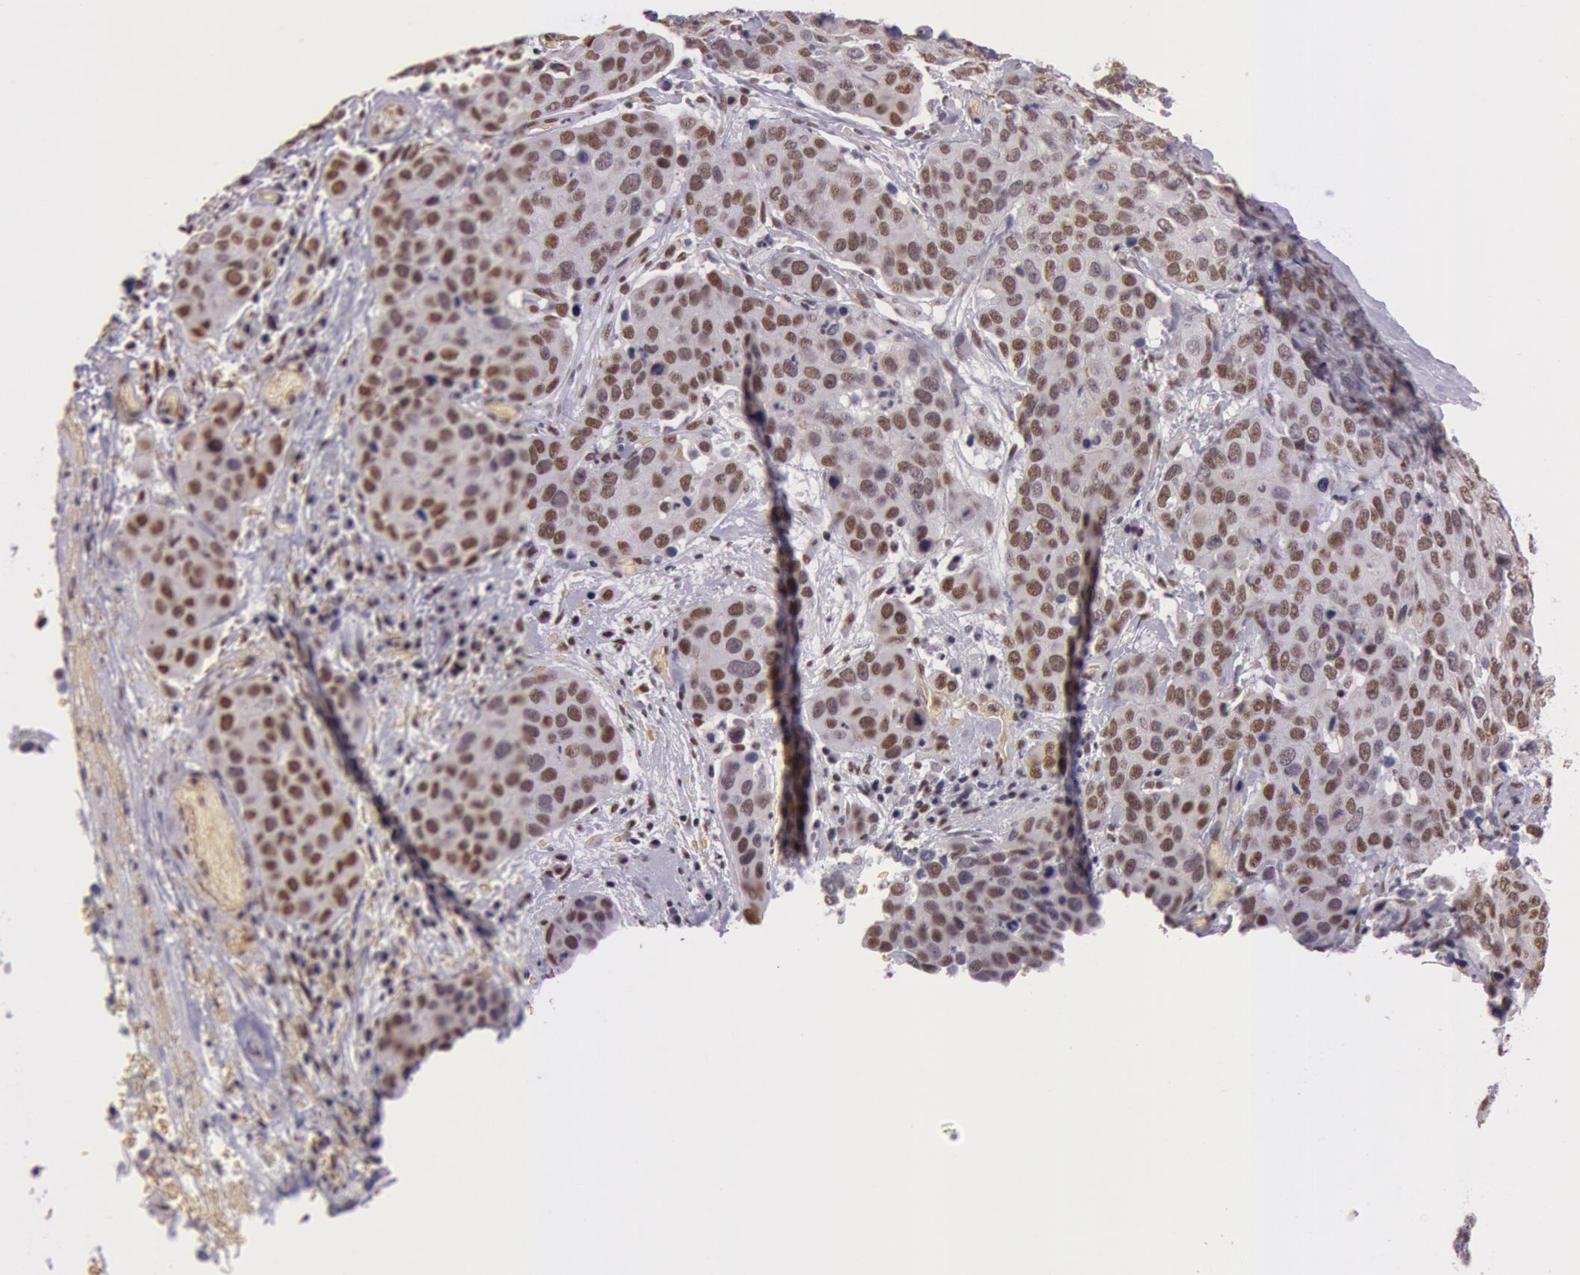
{"staining": {"intensity": "strong", "quantity": ">75%", "location": "nuclear"}, "tissue": "cervical cancer", "cell_type": "Tumor cells", "image_type": "cancer", "snomed": [{"axis": "morphology", "description": "Squamous cell carcinoma, NOS"}, {"axis": "topography", "description": "Cervix"}], "caption": "This is an image of immunohistochemistry staining of cervical squamous cell carcinoma, which shows strong expression in the nuclear of tumor cells.", "gene": "NBN", "patient": {"sex": "female", "age": 54}}